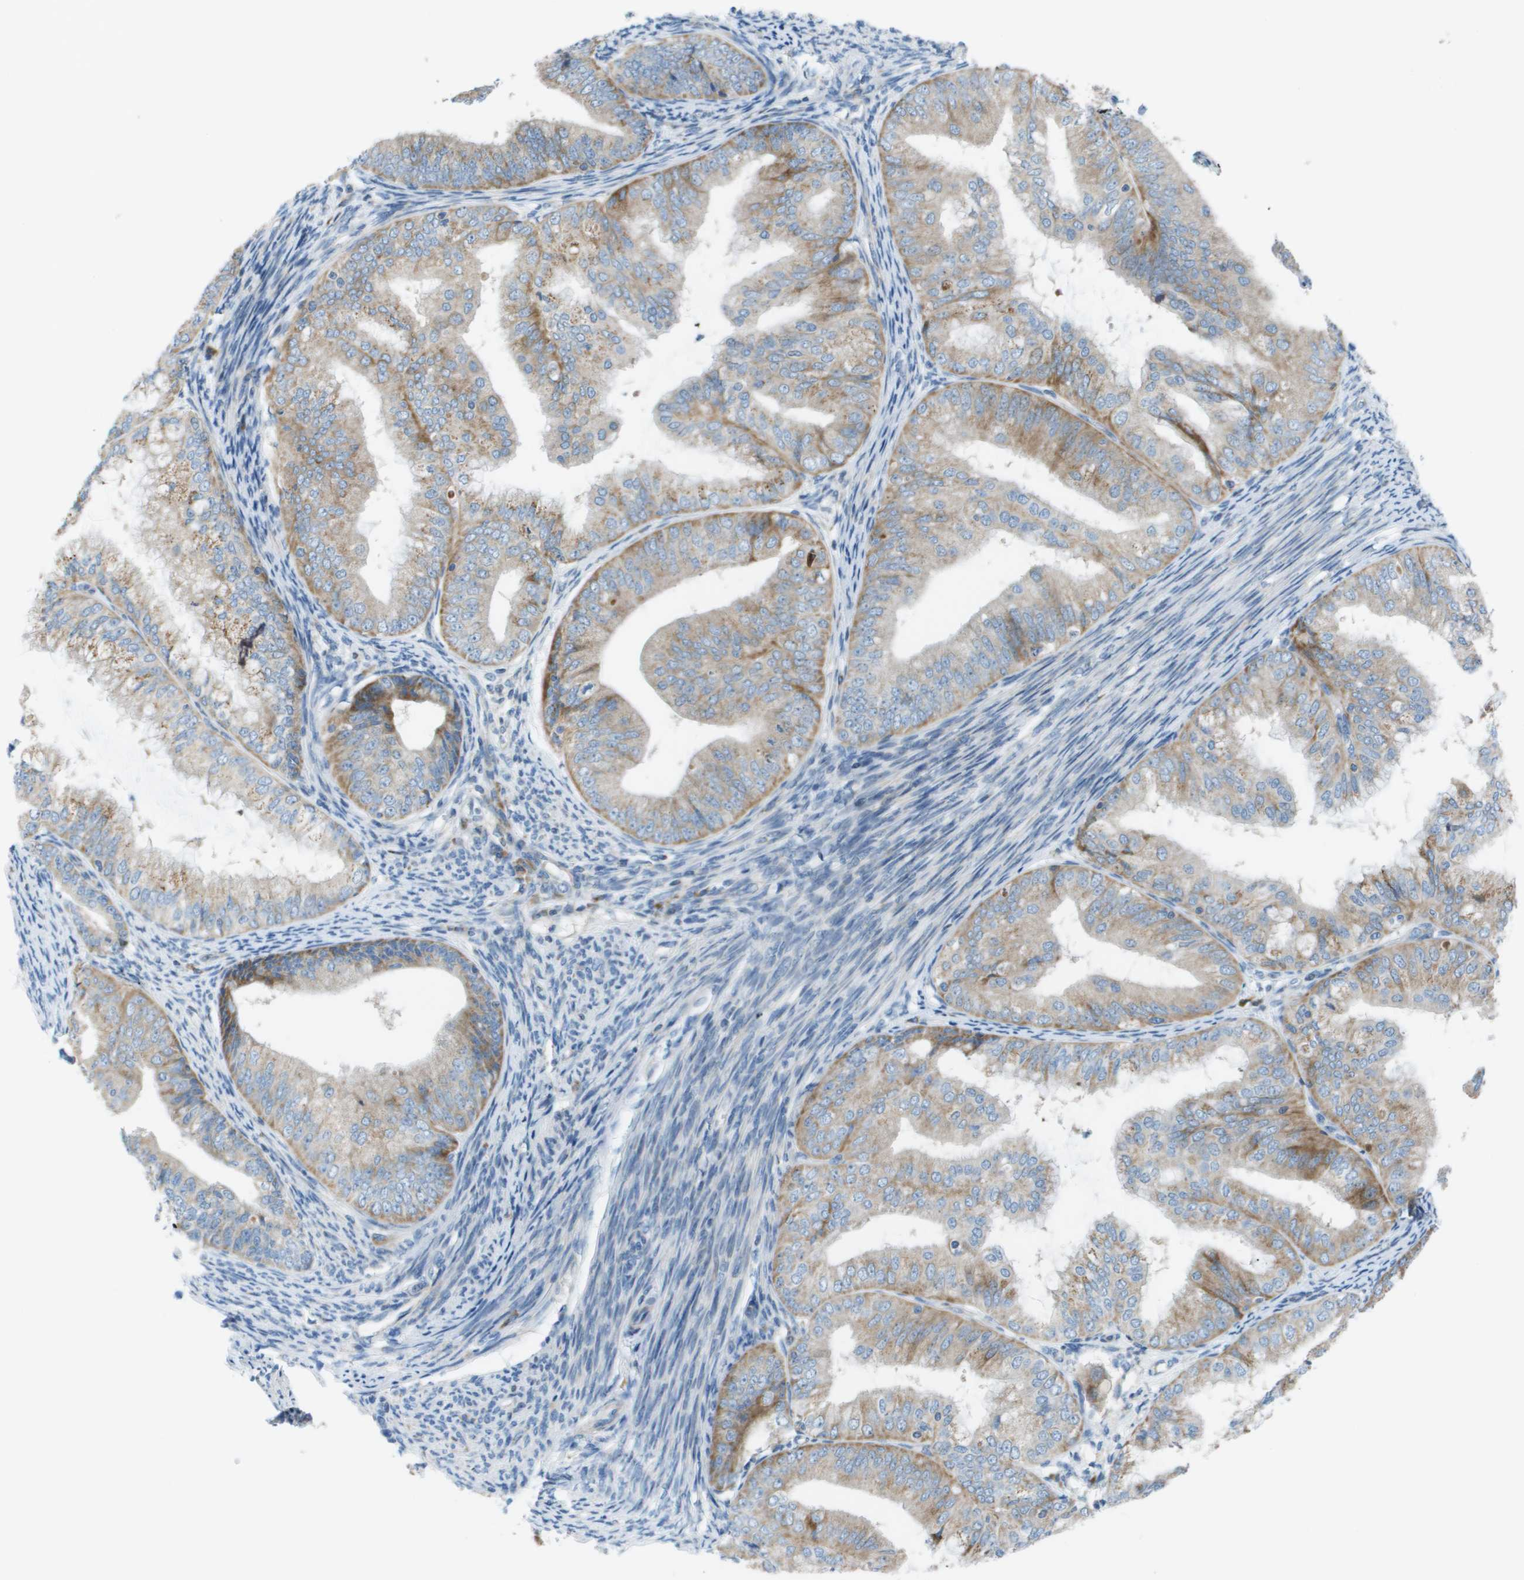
{"staining": {"intensity": "weak", "quantity": ">75%", "location": "cytoplasmic/membranous"}, "tissue": "endometrial cancer", "cell_type": "Tumor cells", "image_type": "cancer", "snomed": [{"axis": "morphology", "description": "Adenocarcinoma, NOS"}, {"axis": "topography", "description": "Endometrium"}], "caption": "Protein expression analysis of human endometrial cancer reveals weak cytoplasmic/membranous staining in approximately >75% of tumor cells.", "gene": "GALNT6", "patient": {"sex": "female", "age": 63}}